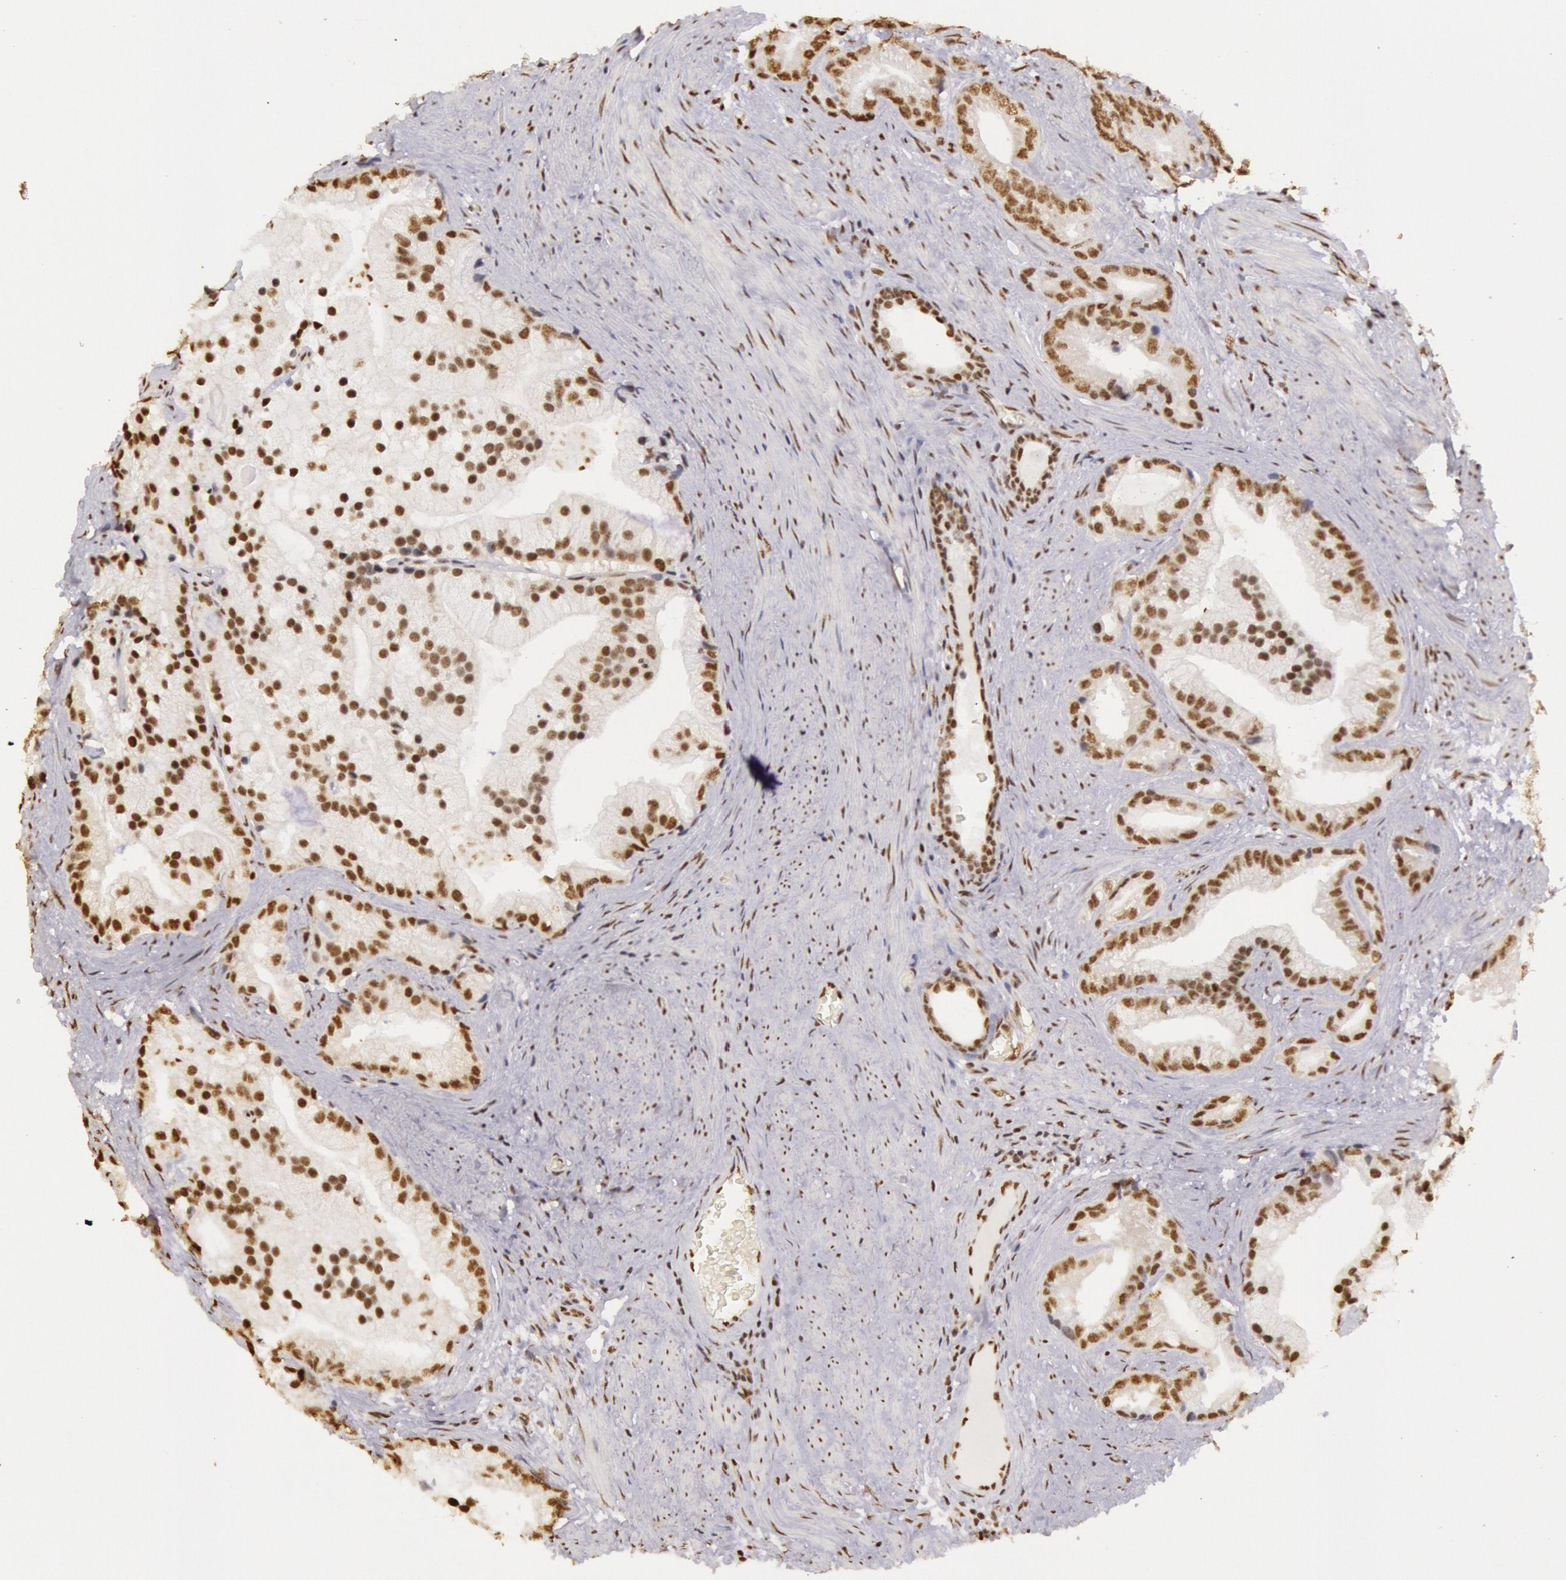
{"staining": {"intensity": "moderate", "quantity": ">75%", "location": "nuclear"}, "tissue": "prostate cancer", "cell_type": "Tumor cells", "image_type": "cancer", "snomed": [{"axis": "morphology", "description": "Adenocarcinoma, Low grade"}, {"axis": "topography", "description": "Prostate"}], "caption": "This is a histology image of IHC staining of adenocarcinoma (low-grade) (prostate), which shows moderate staining in the nuclear of tumor cells.", "gene": "HNRNPH2", "patient": {"sex": "male", "age": 71}}